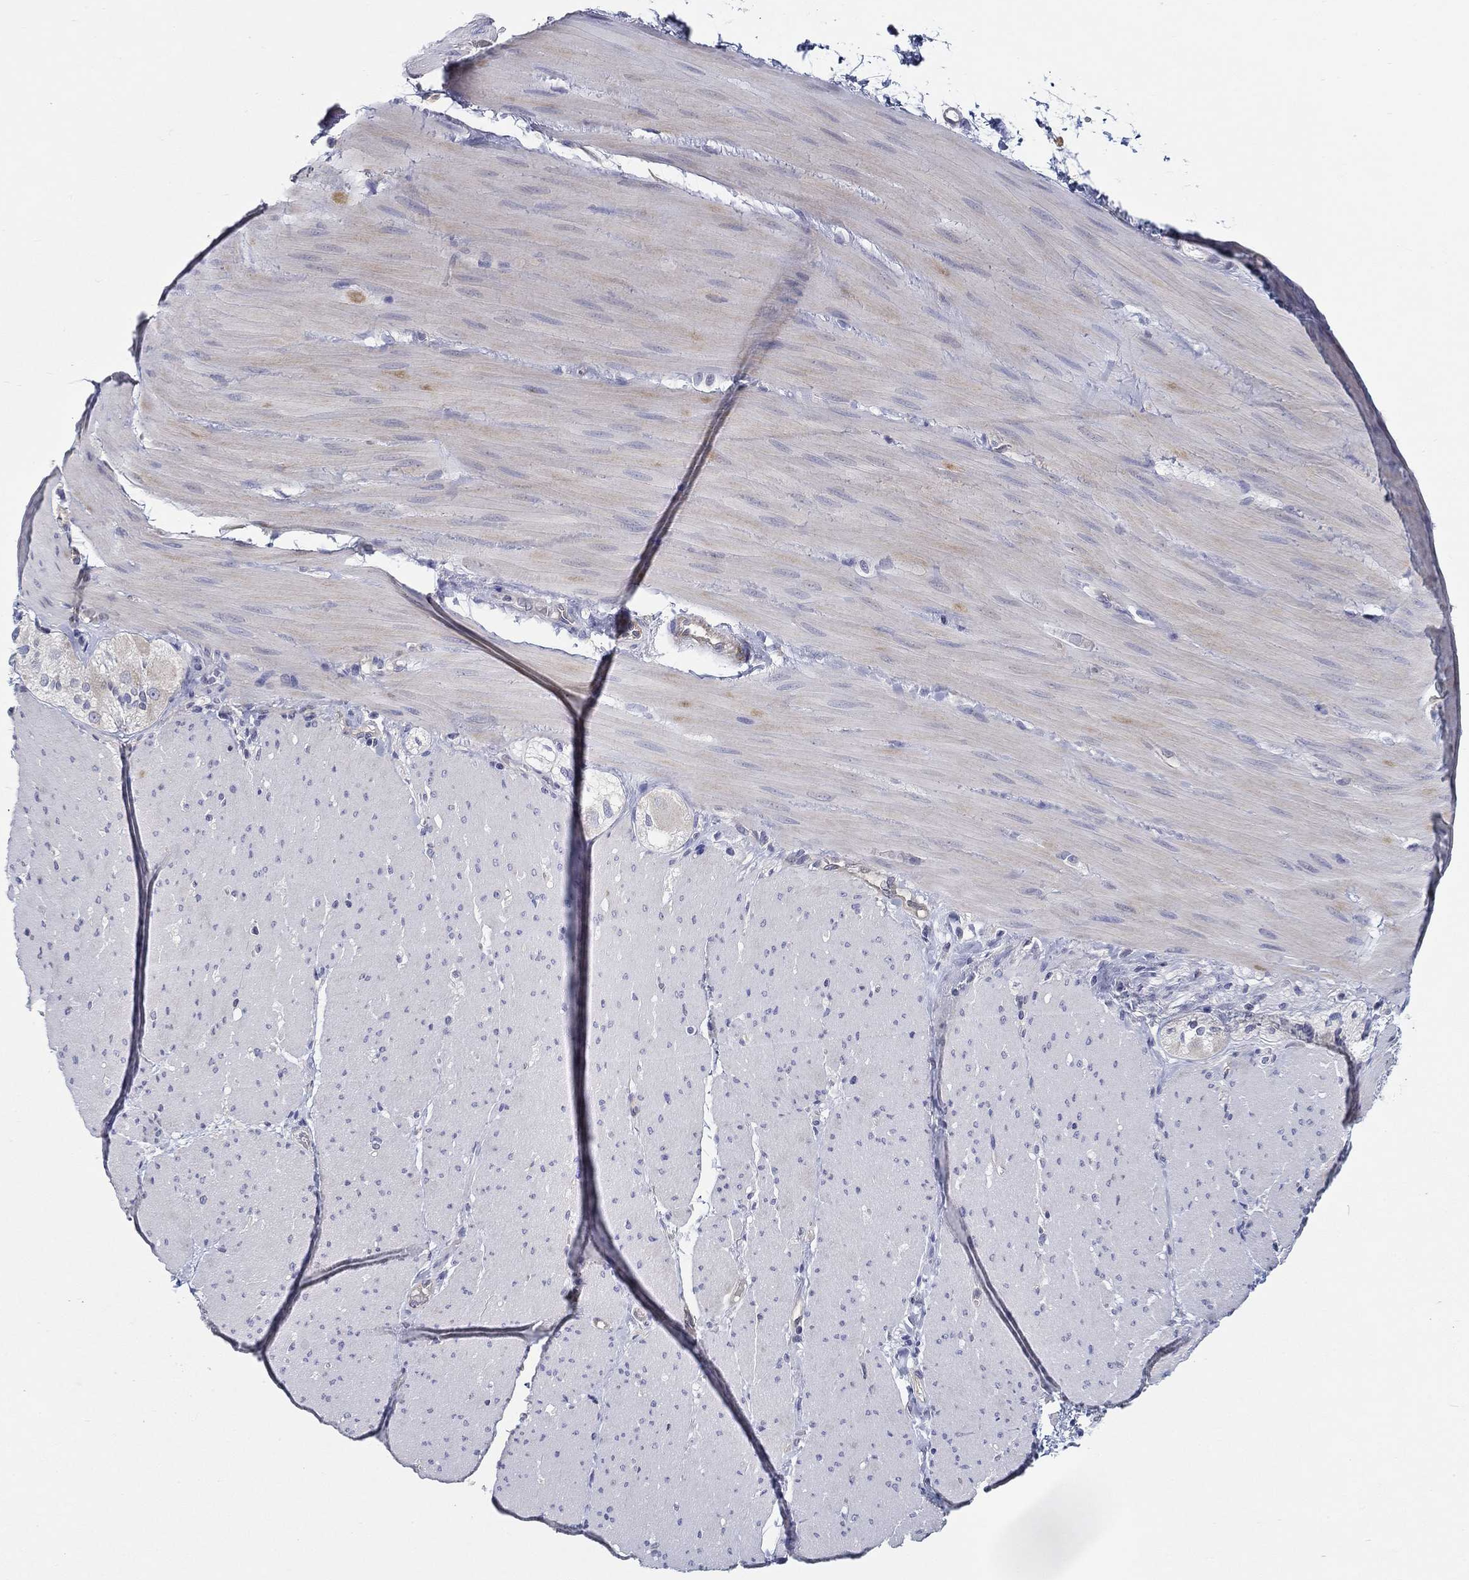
{"staining": {"intensity": "negative", "quantity": "none", "location": "none"}, "tissue": "soft tissue", "cell_type": "Fibroblasts", "image_type": "normal", "snomed": [{"axis": "morphology", "description": "Normal tissue, NOS"}, {"axis": "topography", "description": "Smooth muscle"}, {"axis": "topography", "description": "Duodenum"}, {"axis": "topography", "description": "Peripheral nerve tissue"}], "caption": "Human soft tissue stained for a protein using IHC reveals no expression in fibroblasts.", "gene": "ERMP1", "patient": {"sex": "female", "age": 61}}